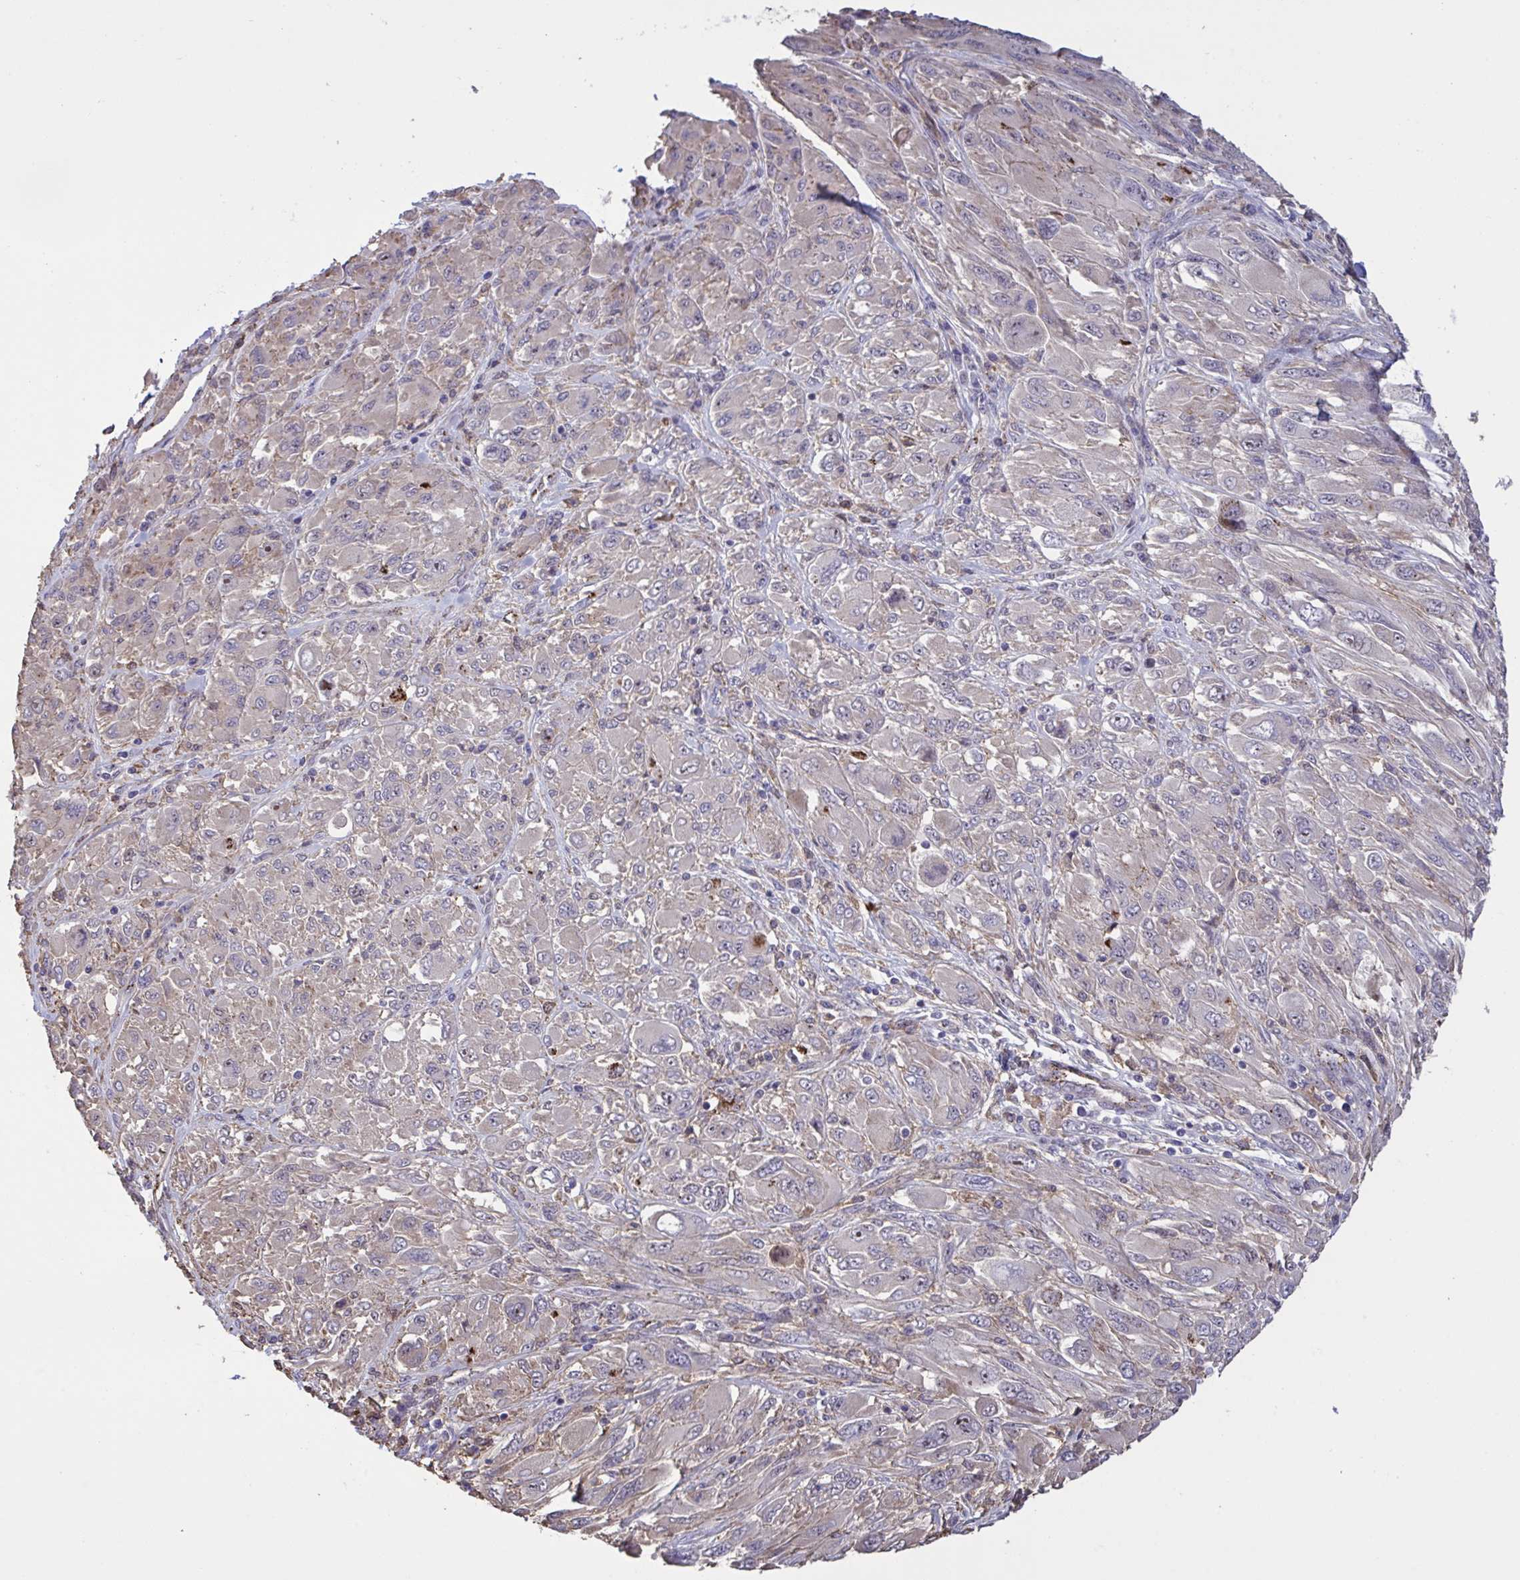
{"staining": {"intensity": "moderate", "quantity": "<25%", "location": "nuclear"}, "tissue": "melanoma", "cell_type": "Tumor cells", "image_type": "cancer", "snomed": [{"axis": "morphology", "description": "Malignant melanoma, NOS"}, {"axis": "topography", "description": "Skin"}], "caption": "An image of human melanoma stained for a protein displays moderate nuclear brown staining in tumor cells.", "gene": "CD101", "patient": {"sex": "female", "age": 91}}